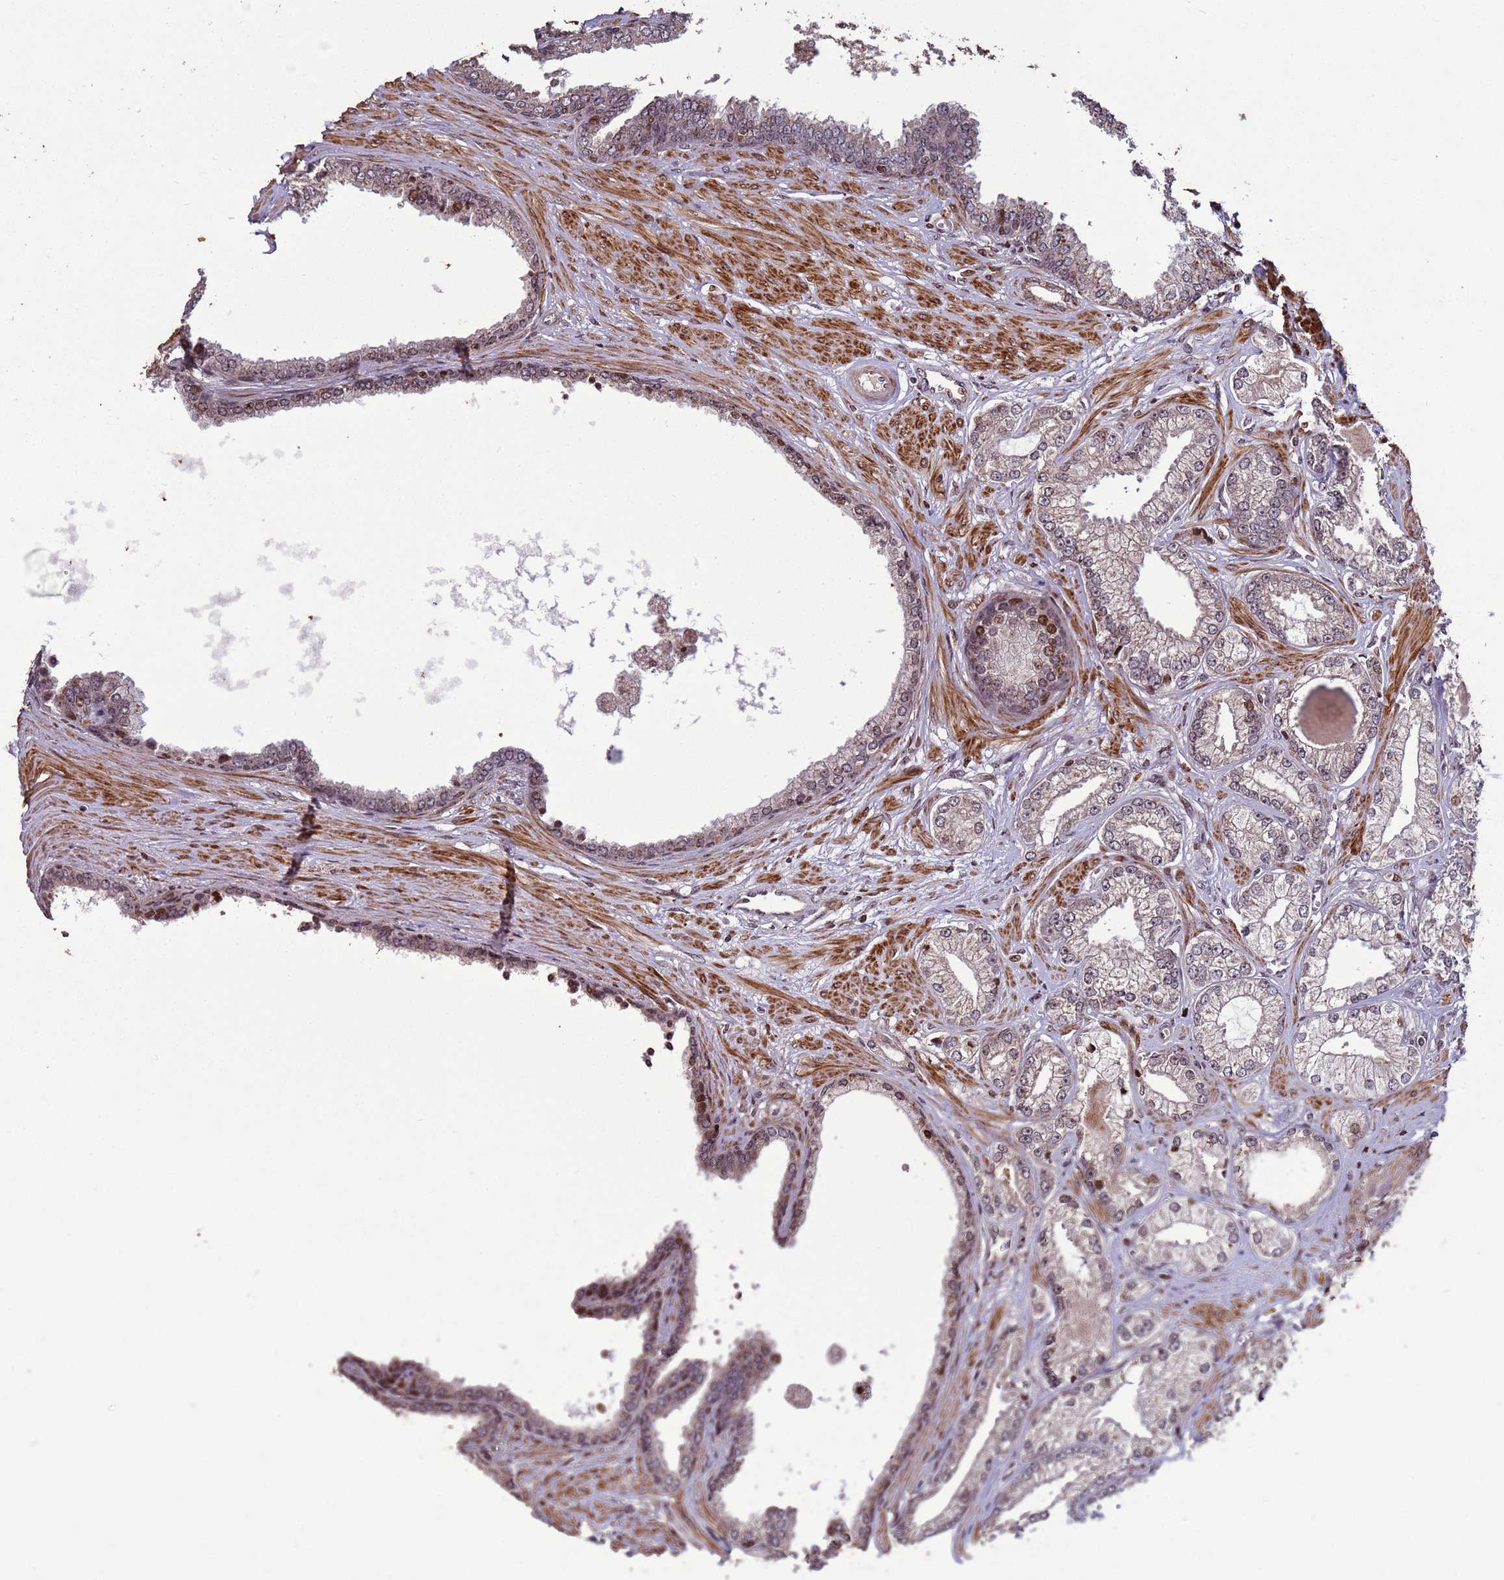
{"staining": {"intensity": "weak", "quantity": "25%-75%", "location": "cytoplasmic/membranous,nuclear"}, "tissue": "prostate cancer", "cell_type": "Tumor cells", "image_type": "cancer", "snomed": [{"axis": "morphology", "description": "Adenocarcinoma, Low grade"}, {"axis": "topography", "description": "Prostate"}], "caption": "This is a micrograph of immunohistochemistry staining of prostate adenocarcinoma (low-grade), which shows weak staining in the cytoplasmic/membranous and nuclear of tumor cells.", "gene": "HGH1", "patient": {"sex": "male", "age": 64}}